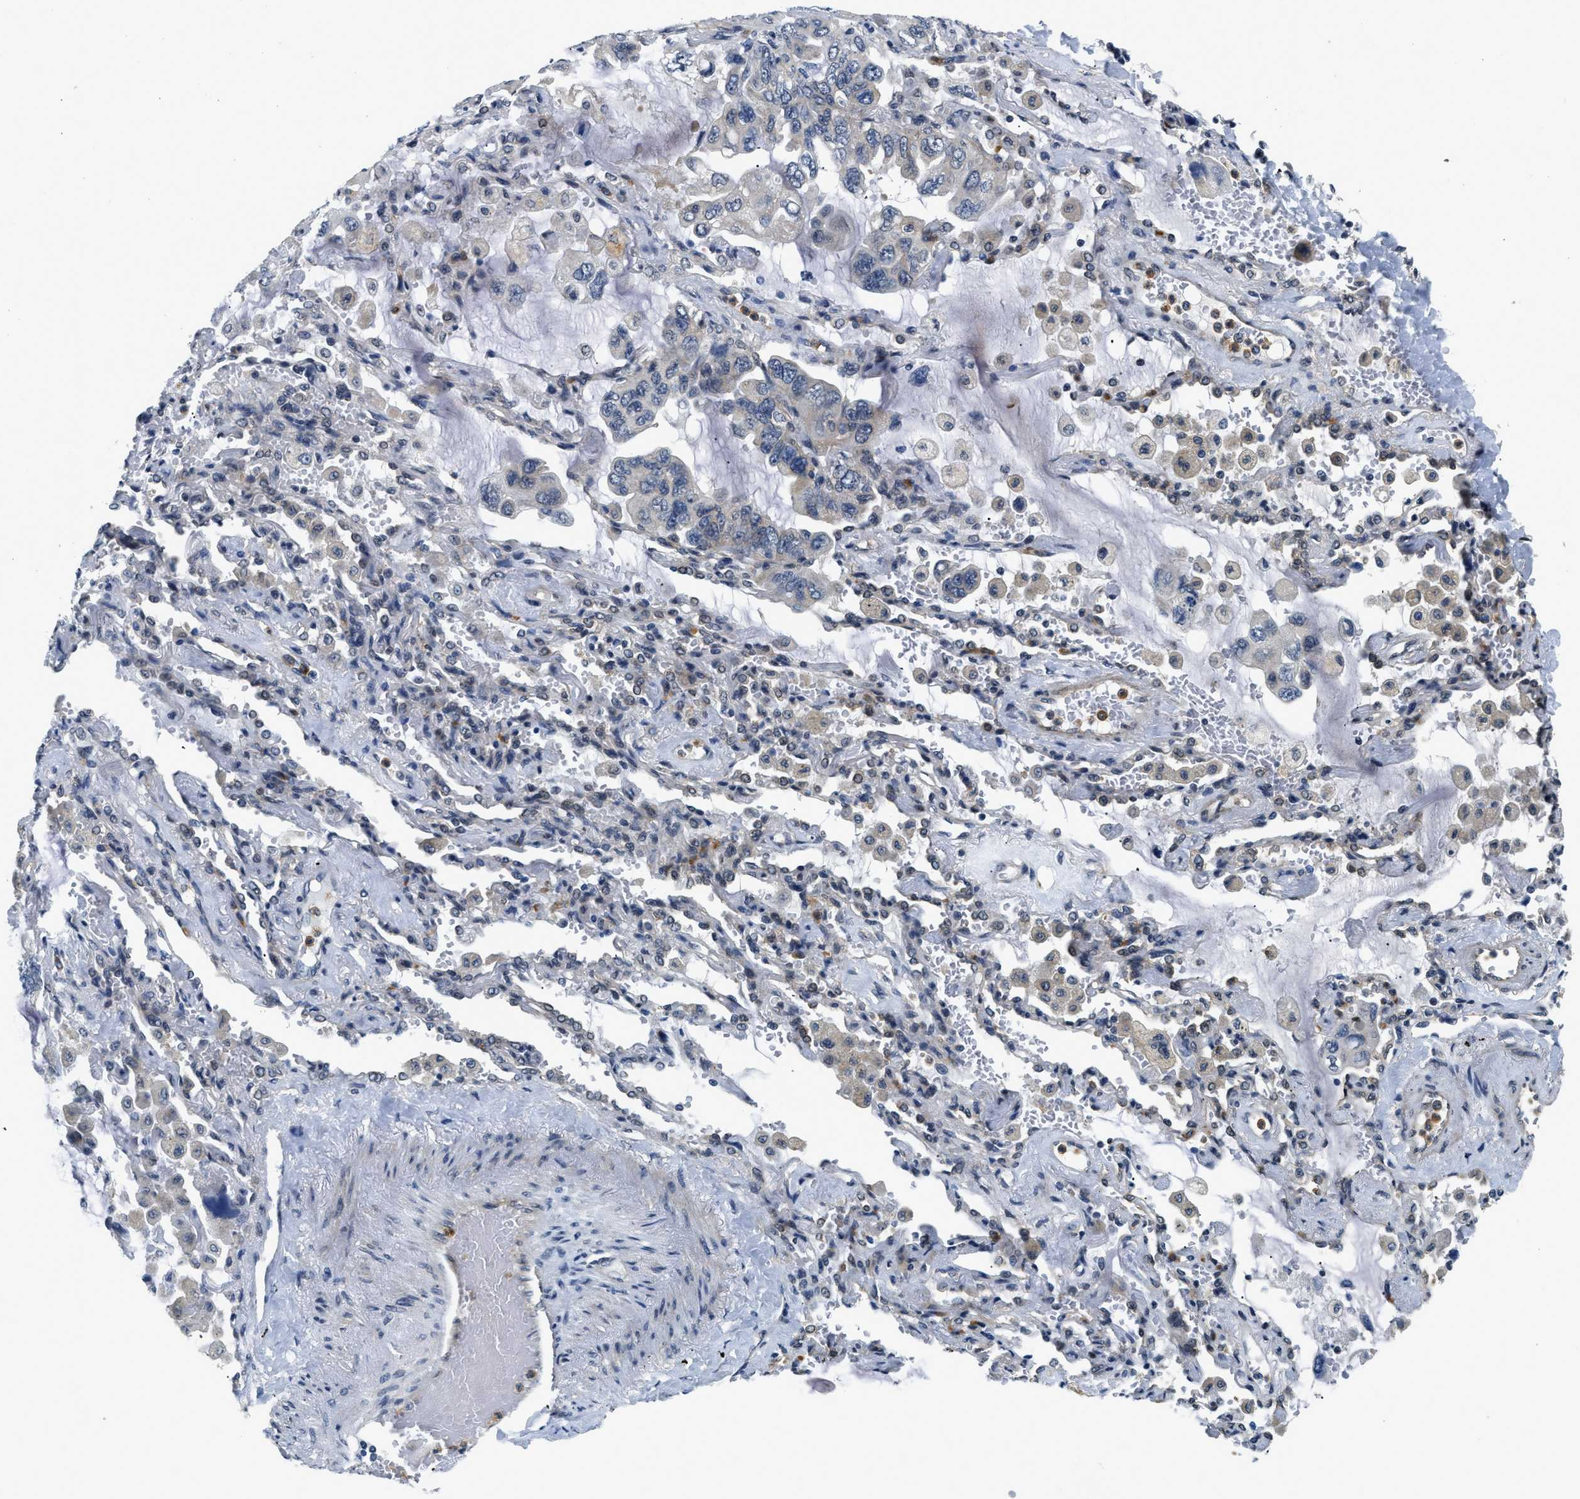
{"staining": {"intensity": "negative", "quantity": "none", "location": "none"}, "tissue": "lung cancer", "cell_type": "Tumor cells", "image_type": "cancer", "snomed": [{"axis": "morphology", "description": "Squamous cell carcinoma, NOS"}, {"axis": "topography", "description": "Lung"}], "caption": "High magnification brightfield microscopy of lung cancer stained with DAB (brown) and counterstained with hematoxylin (blue): tumor cells show no significant expression.", "gene": "SMAD4", "patient": {"sex": "female", "age": 73}}